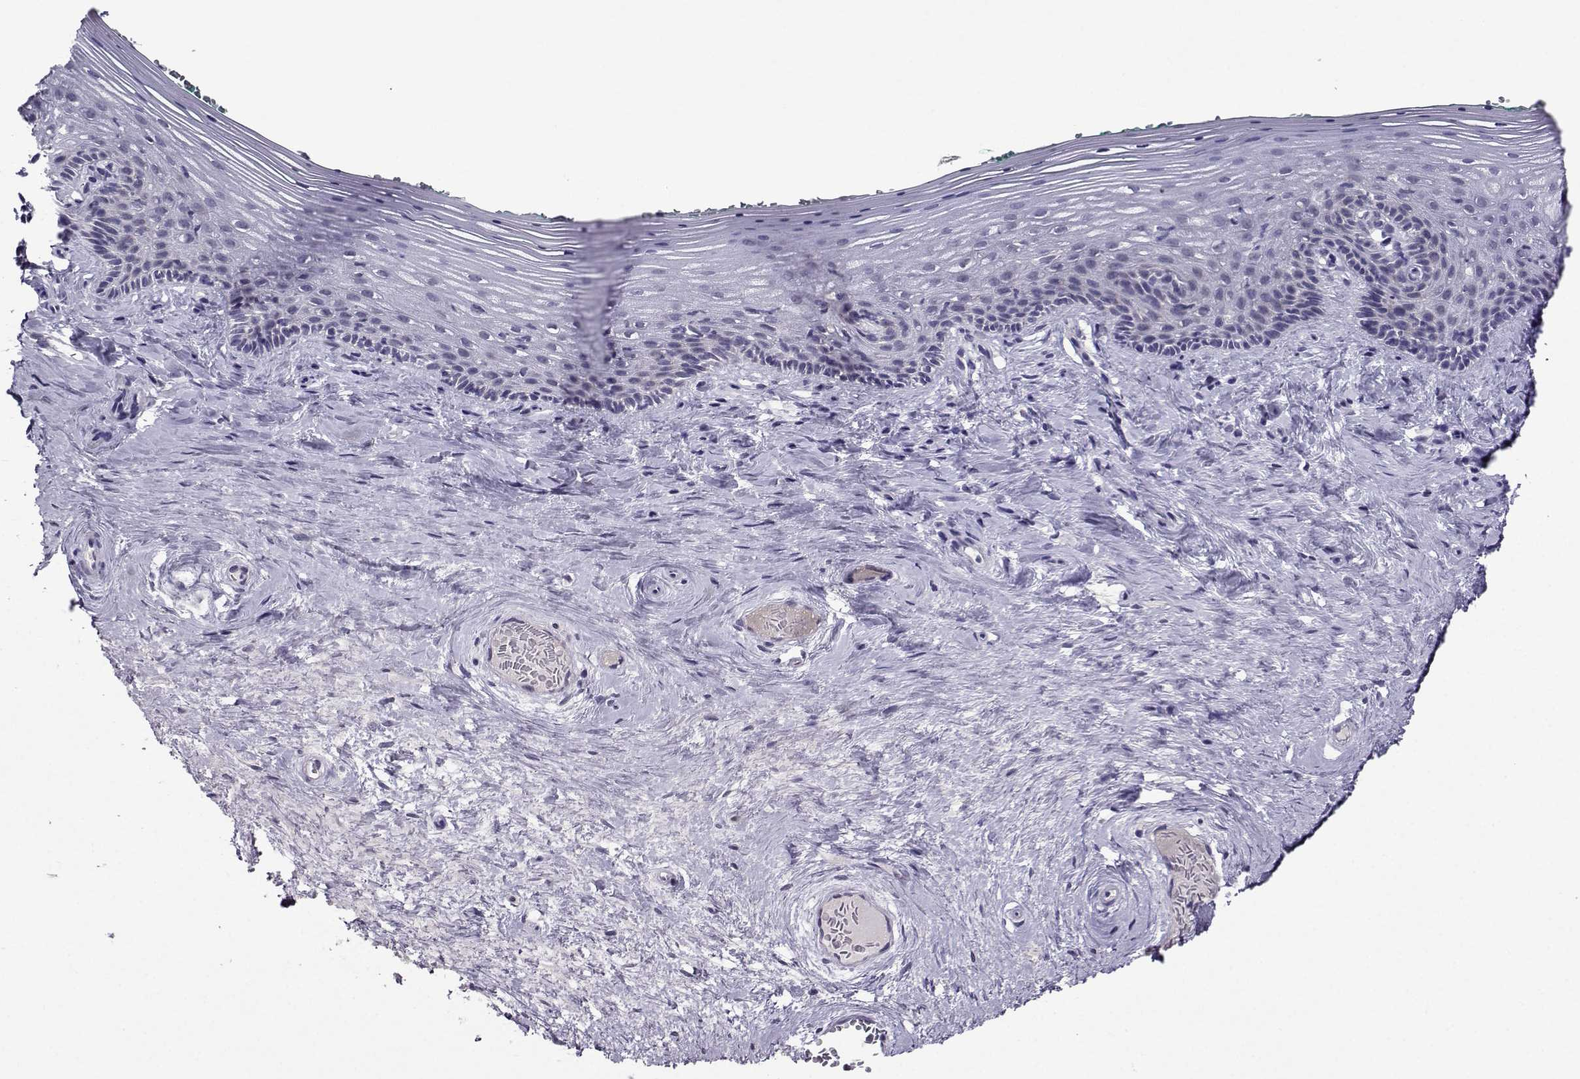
{"staining": {"intensity": "negative", "quantity": "none", "location": "none"}, "tissue": "vagina", "cell_type": "Squamous epithelial cells", "image_type": "normal", "snomed": [{"axis": "morphology", "description": "Normal tissue, NOS"}, {"axis": "topography", "description": "Vagina"}], "caption": "The immunohistochemistry micrograph has no significant positivity in squamous epithelial cells of vagina. Brightfield microscopy of IHC stained with DAB (3,3'-diaminobenzidine) (brown) and hematoxylin (blue), captured at high magnification.", "gene": "DDX20", "patient": {"sex": "female", "age": 45}}